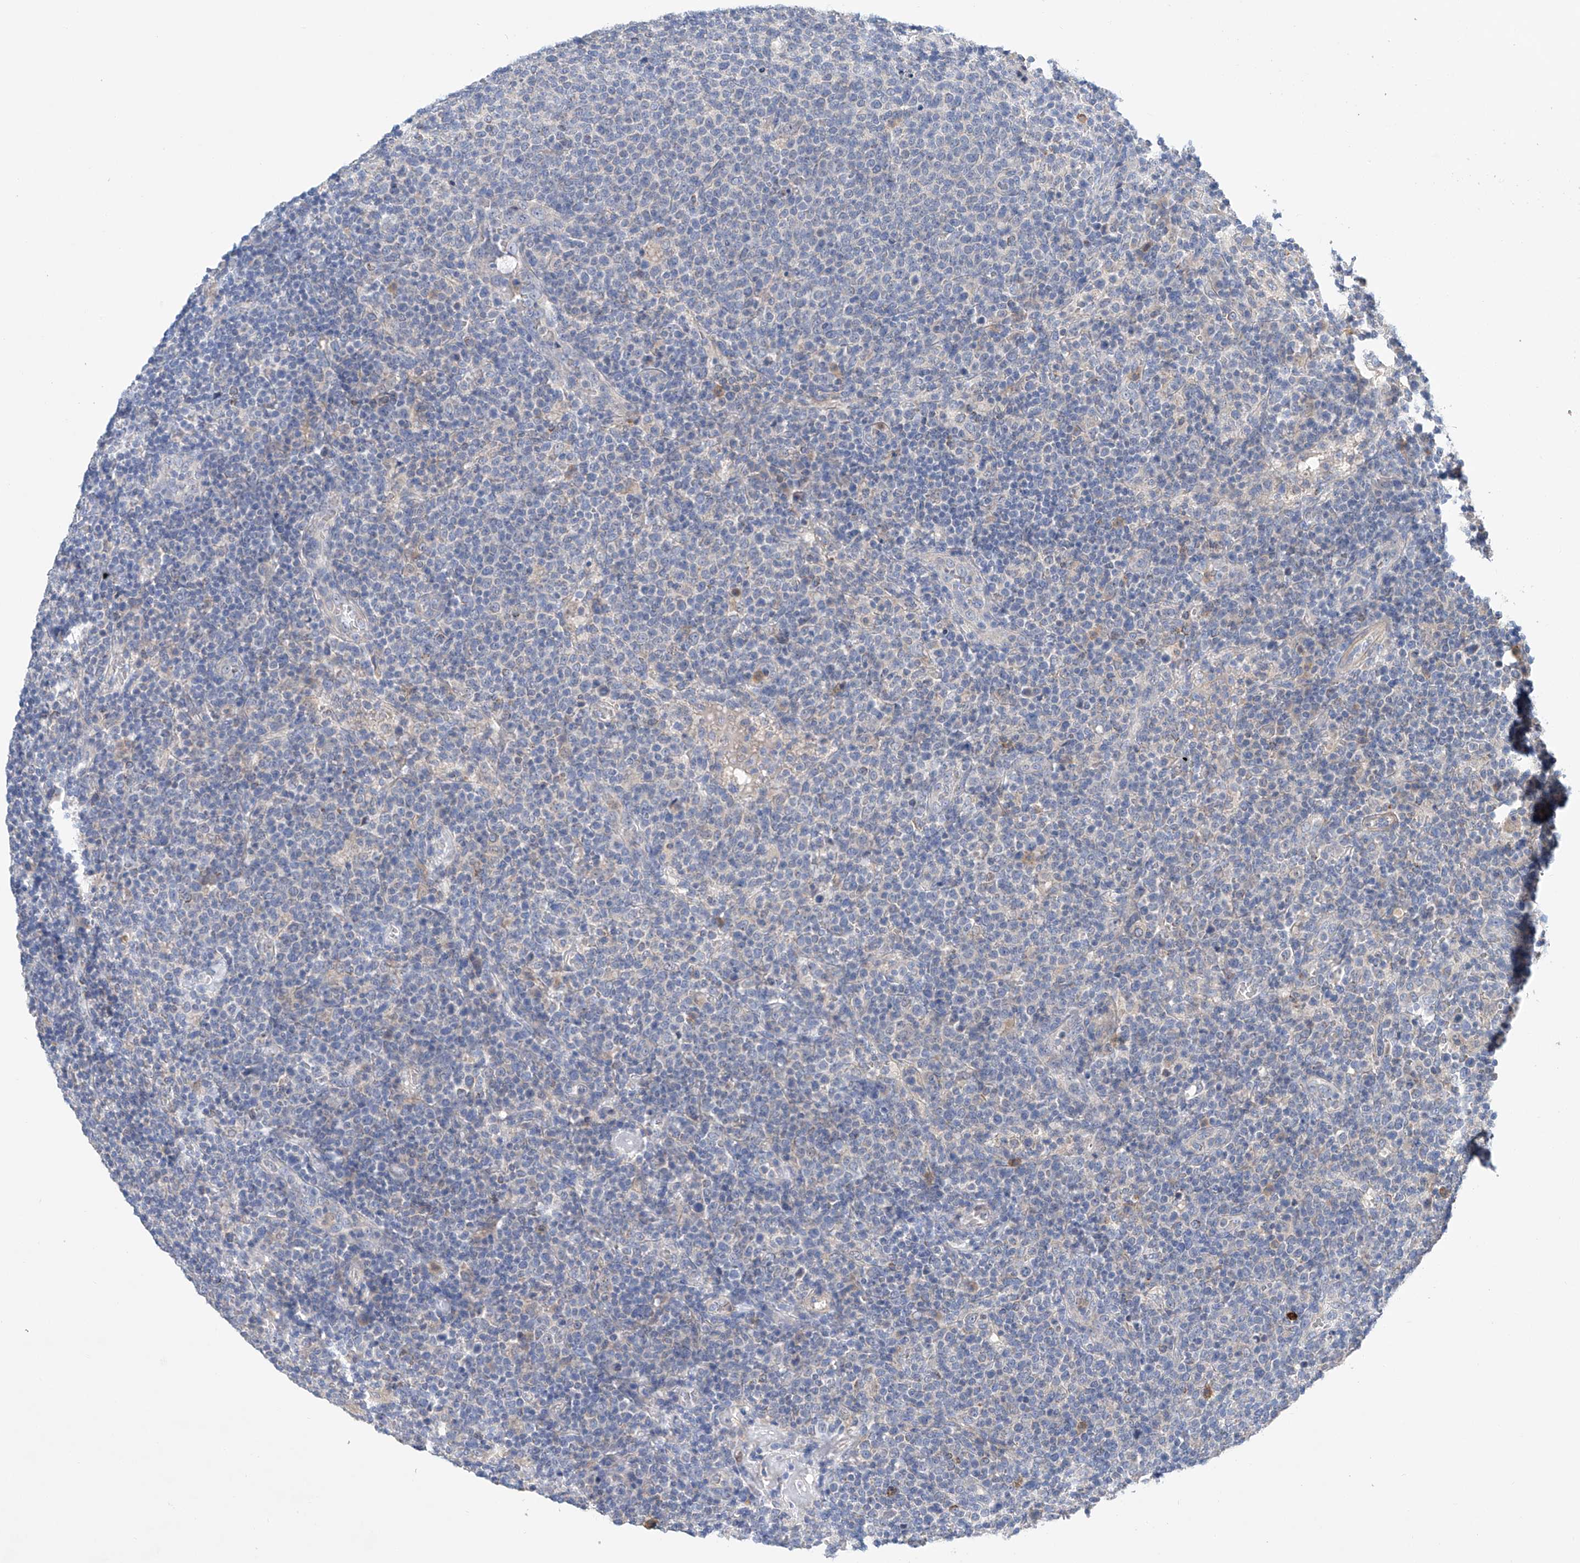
{"staining": {"intensity": "negative", "quantity": "none", "location": "none"}, "tissue": "lymphoma", "cell_type": "Tumor cells", "image_type": "cancer", "snomed": [{"axis": "morphology", "description": "Malignant lymphoma, non-Hodgkin's type, High grade"}, {"axis": "topography", "description": "Lymph node"}], "caption": "An IHC micrograph of lymphoma is shown. There is no staining in tumor cells of lymphoma.", "gene": "GPC4", "patient": {"sex": "male", "age": 61}}